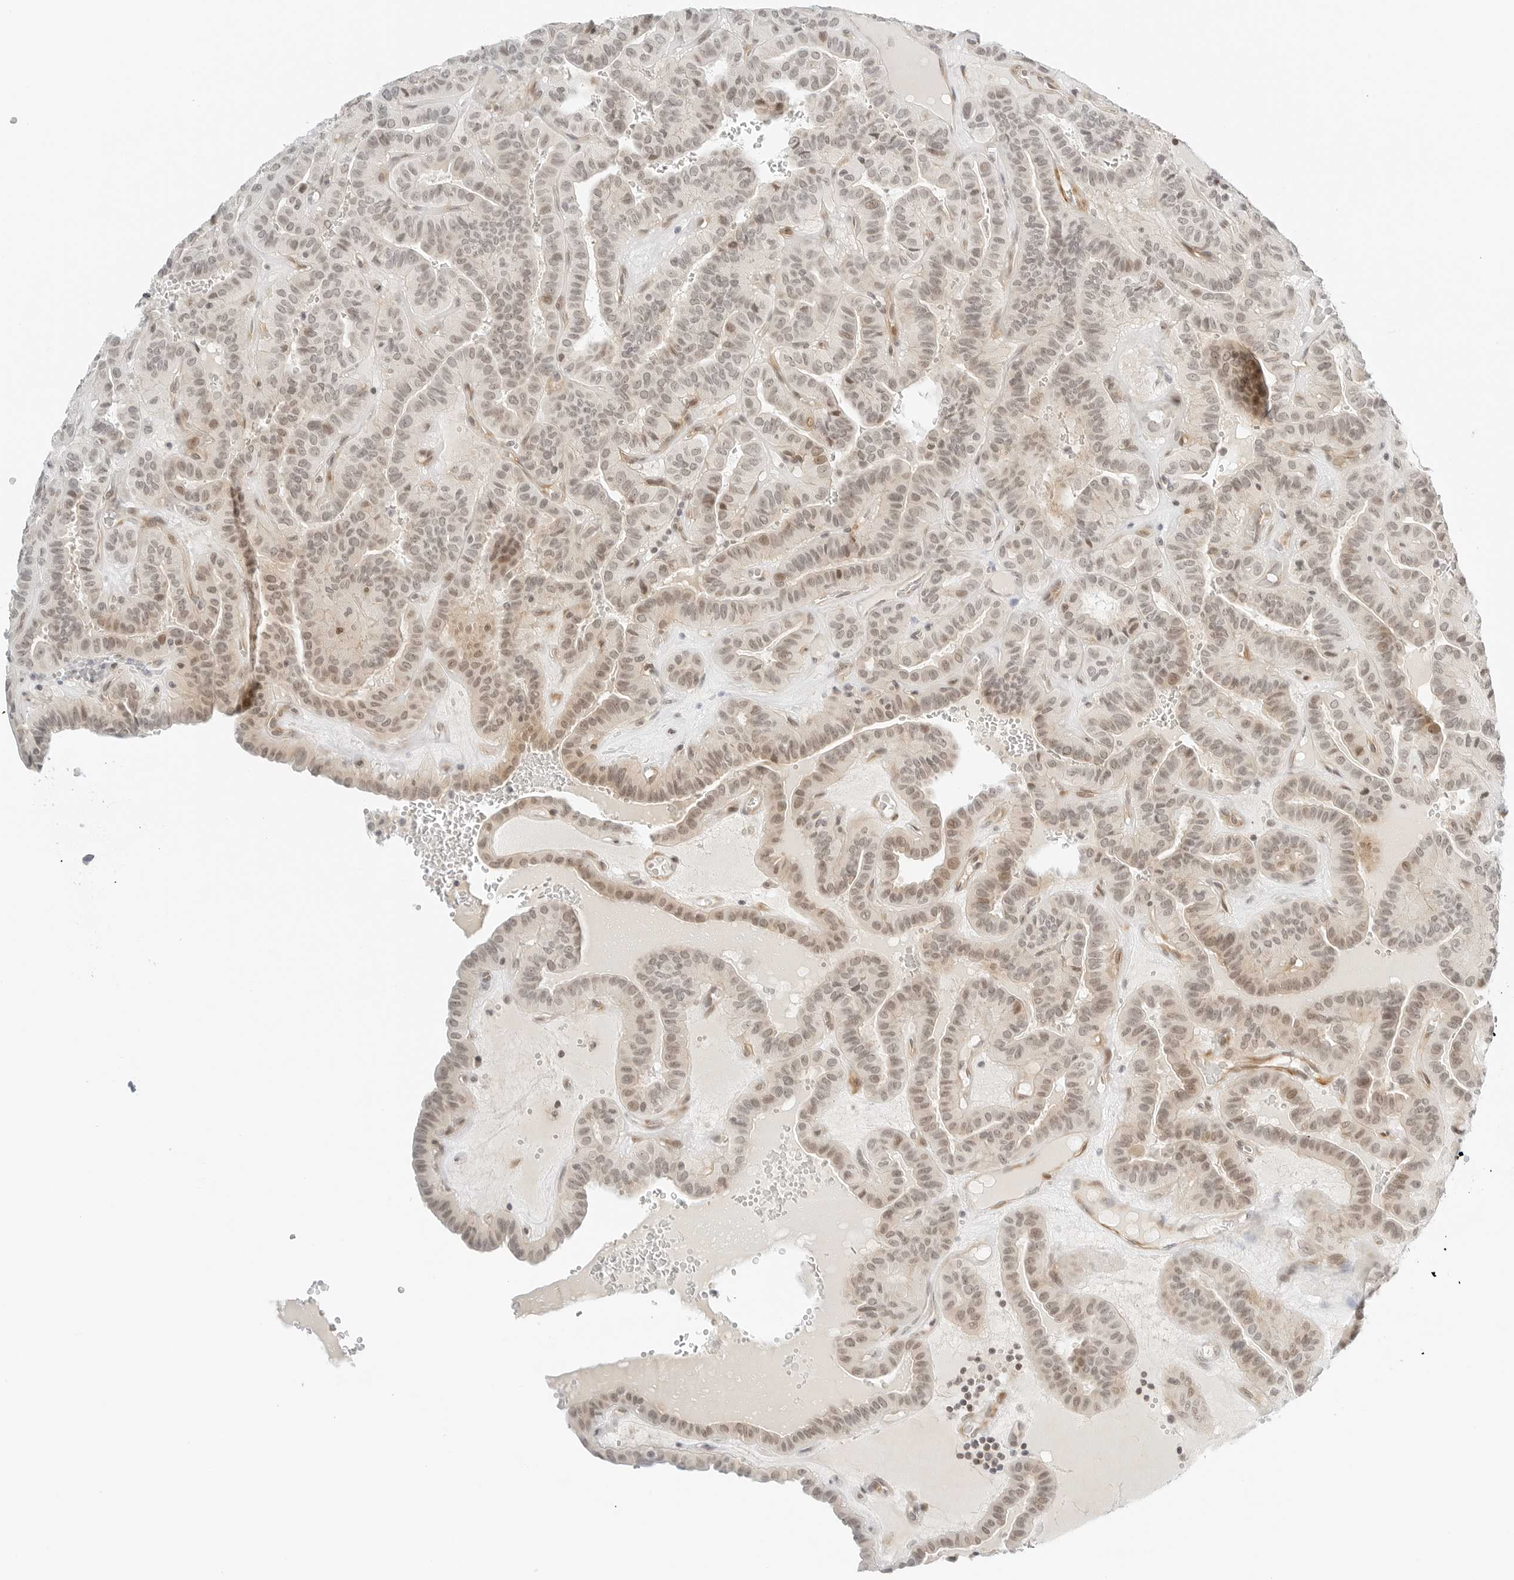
{"staining": {"intensity": "moderate", "quantity": "25%-75%", "location": "nuclear"}, "tissue": "thyroid cancer", "cell_type": "Tumor cells", "image_type": "cancer", "snomed": [{"axis": "morphology", "description": "Papillary adenocarcinoma, NOS"}, {"axis": "topography", "description": "Thyroid gland"}], "caption": "Tumor cells display moderate nuclear staining in approximately 25%-75% of cells in thyroid papillary adenocarcinoma.", "gene": "NEO1", "patient": {"sex": "male", "age": 77}}